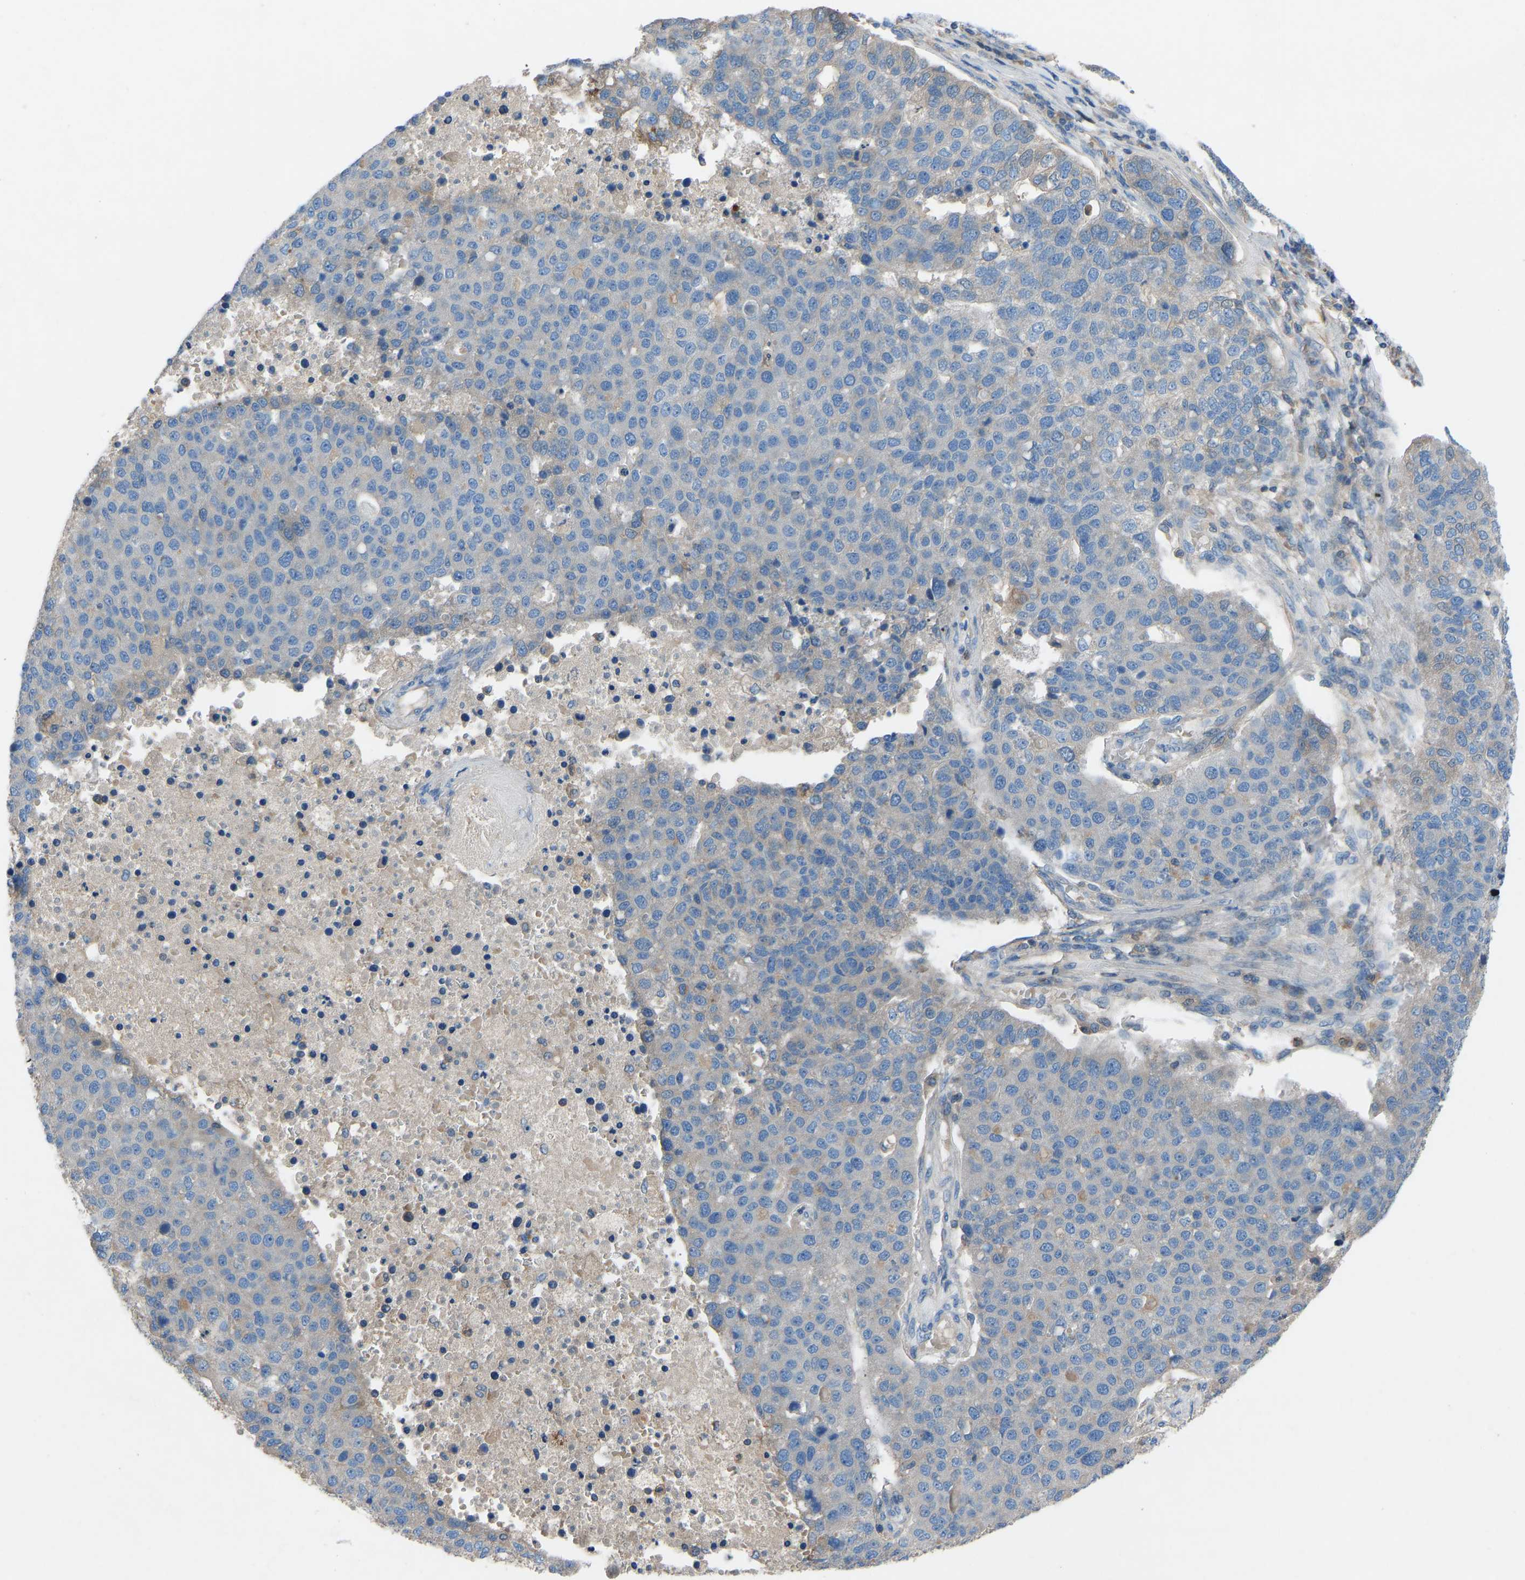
{"staining": {"intensity": "negative", "quantity": "none", "location": "none"}, "tissue": "pancreatic cancer", "cell_type": "Tumor cells", "image_type": "cancer", "snomed": [{"axis": "morphology", "description": "Adenocarcinoma, NOS"}, {"axis": "topography", "description": "Pancreas"}], "caption": "High power microscopy photomicrograph of an immunohistochemistry (IHC) micrograph of pancreatic cancer (adenocarcinoma), revealing no significant positivity in tumor cells. The staining is performed using DAB (3,3'-diaminobenzidine) brown chromogen with nuclei counter-stained in using hematoxylin.", "gene": "GRK6", "patient": {"sex": "female", "age": 61}}